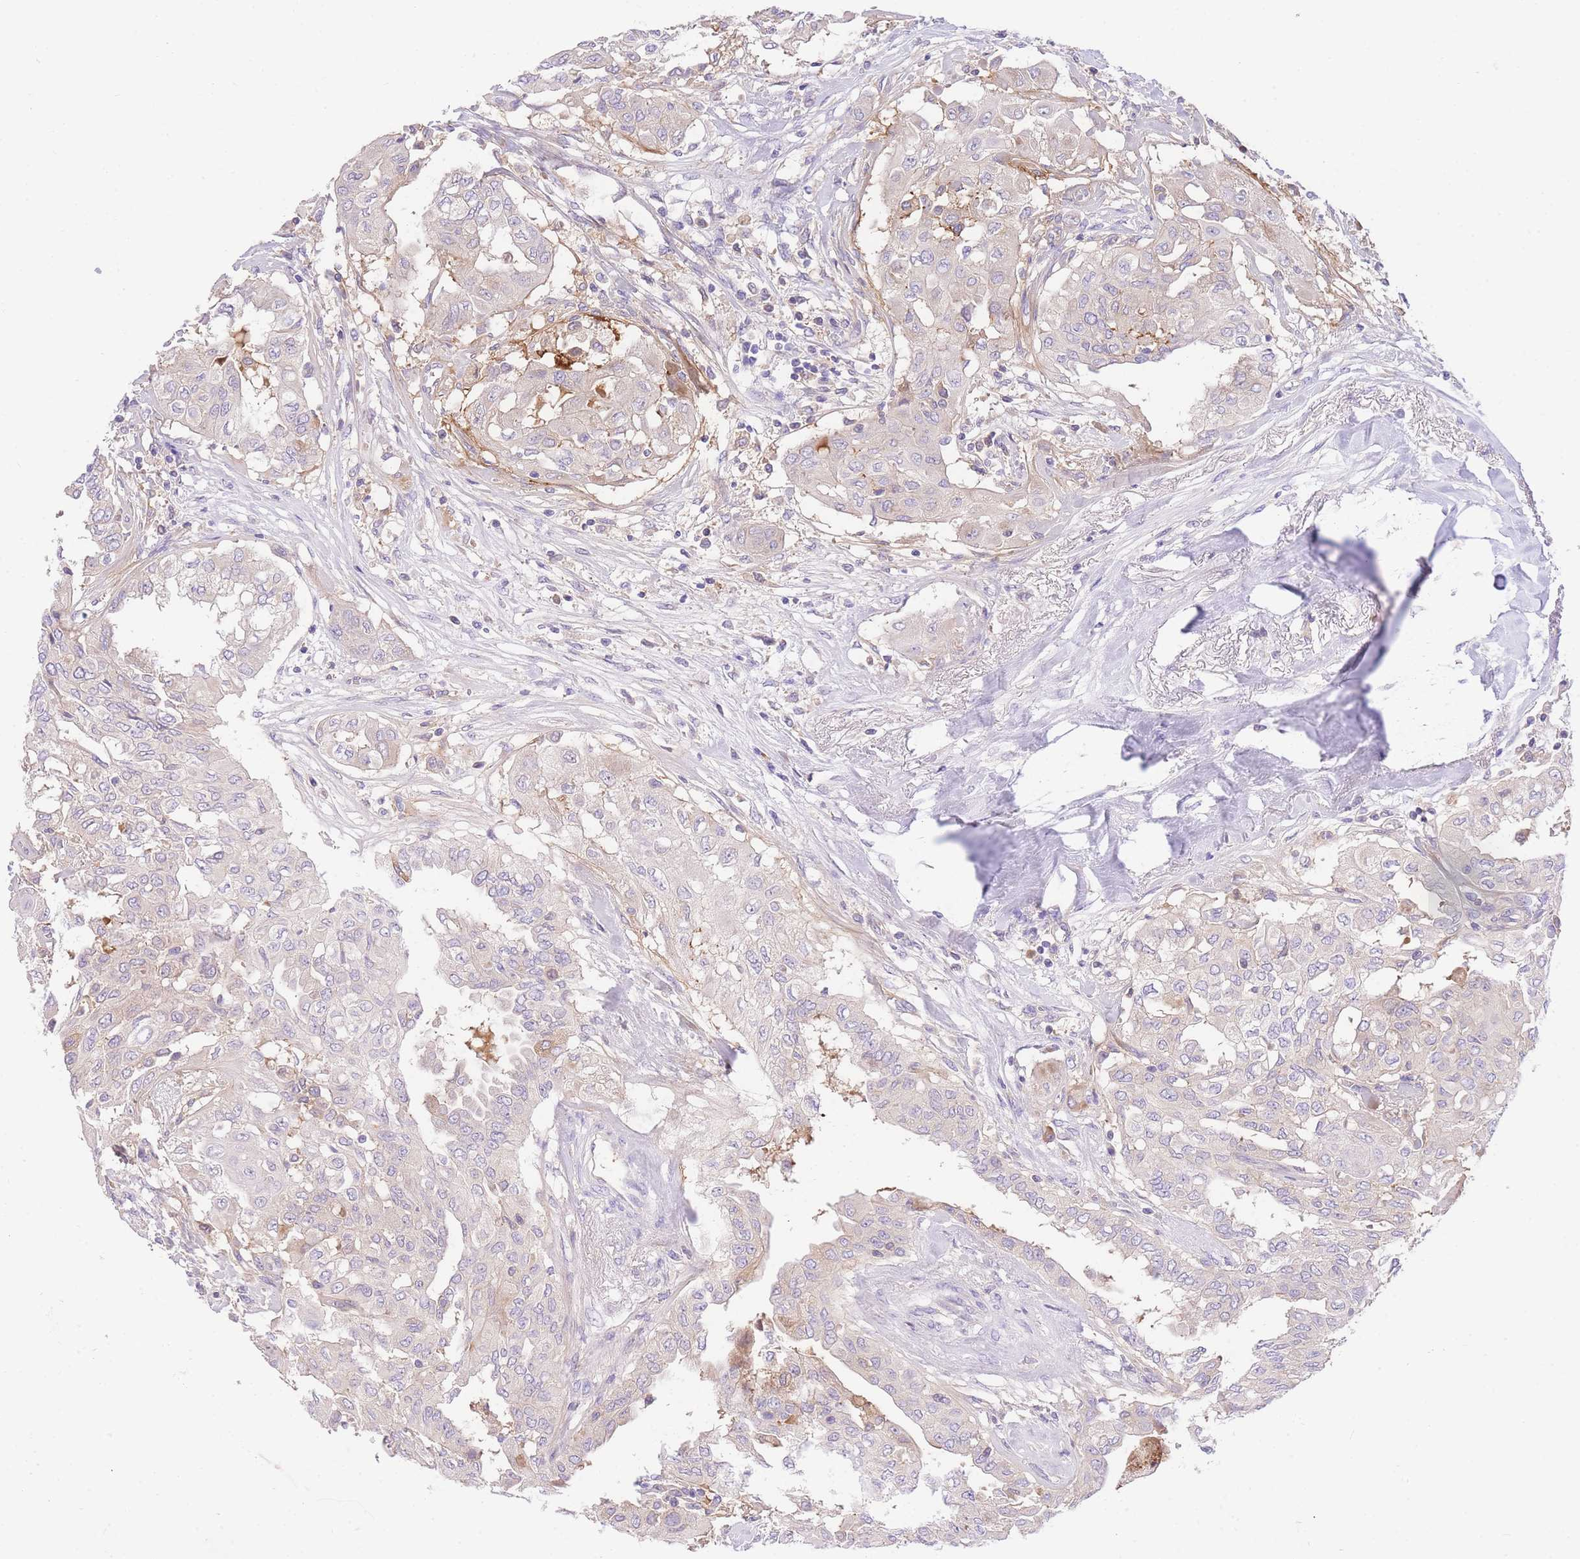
{"staining": {"intensity": "negative", "quantity": "none", "location": "none"}, "tissue": "thyroid cancer", "cell_type": "Tumor cells", "image_type": "cancer", "snomed": [{"axis": "morphology", "description": "Papillary adenocarcinoma, NOS"}, {"axis": "topography", "description": "Thyroid gland"}], "caption": "Immunohistochemical staining of thyroid papillary adenocarcinoma demonstrates no significant expression in tumor cells. (DAB immunohistochemistry, high magnification).", "gene": "LIPH", "patient": {"sex": "female", "age": 59}}